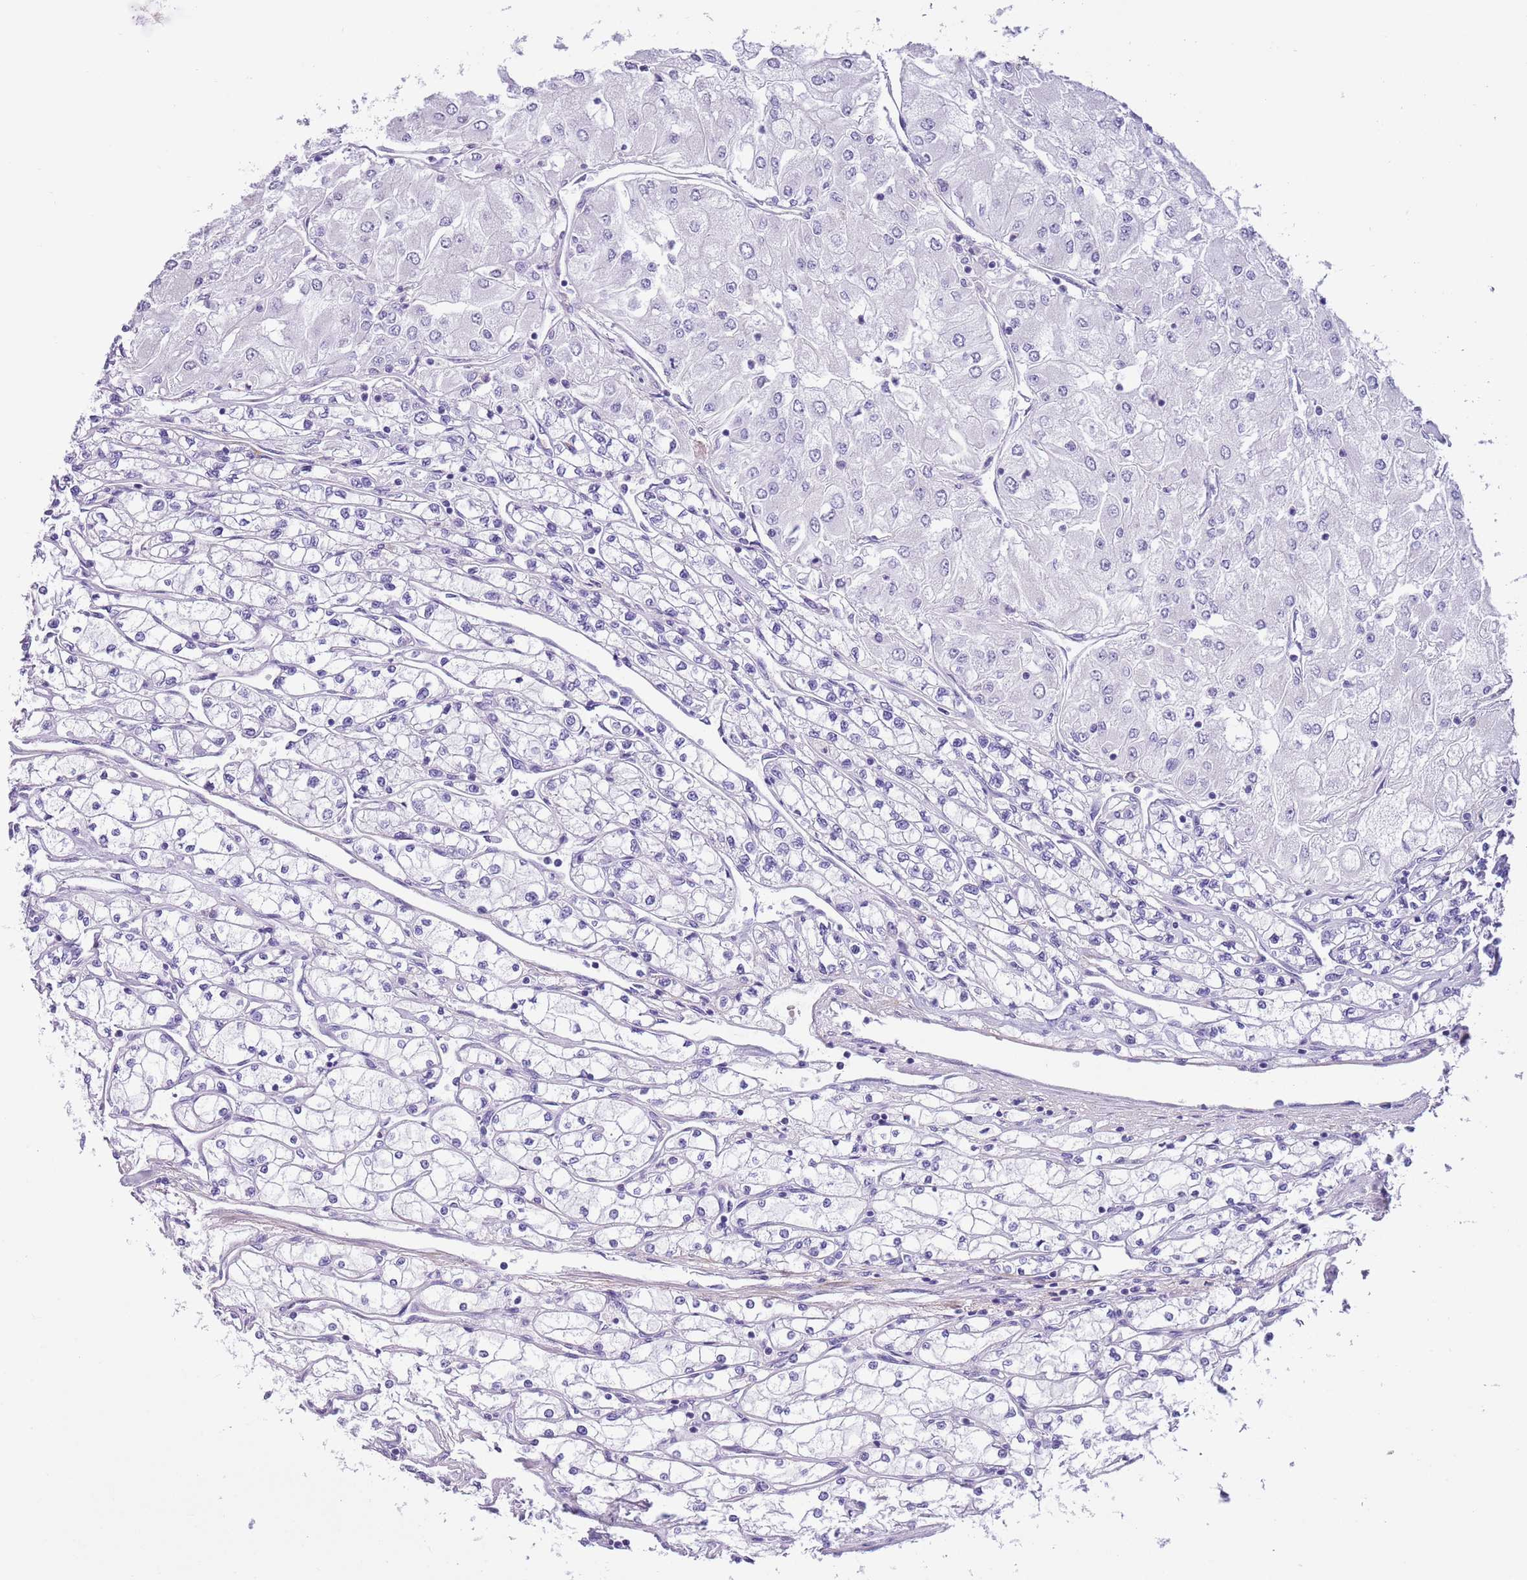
{"staining": {"intensity": "negative", "quantity": "none", "location": "none"}, "tissue": "renal cancer", "cell_type": "Tumor cells", "image_type": "cancer", "snomed": [{"axis": "morphology", "description": "Adenocarcinoma, NOS"}, {"axis": "topography", "description": "Kidney"}], "caption": "Tumor cells show no significant positivity in renal cancer (adenocarcinoma). (Brightfield microscopy of DAB IHC at high magnification).", "gene": "PFKFB2", "patient": {"sex": "male", "age": 80}}